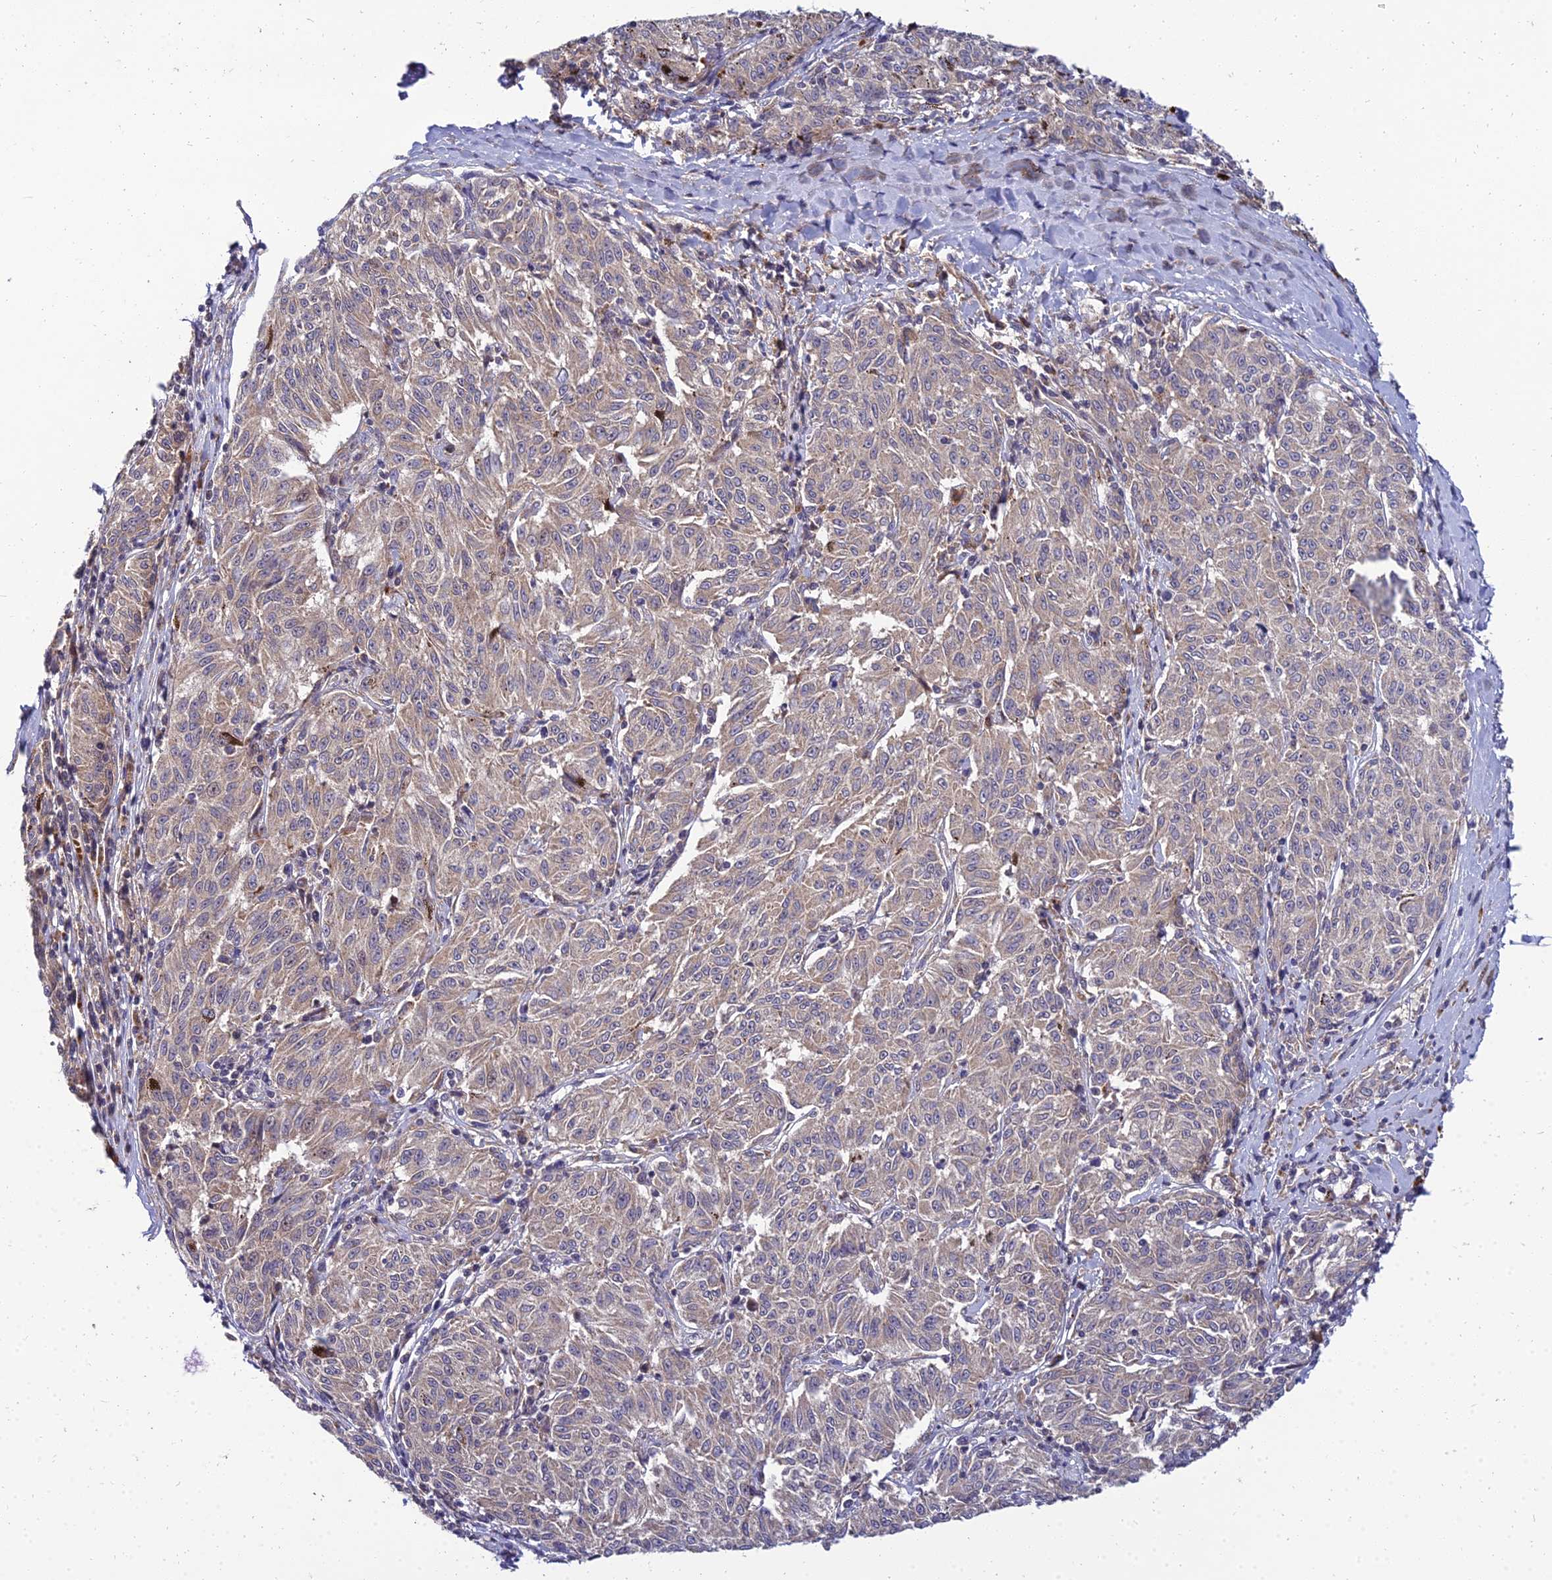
{"staining": {"intensity": "weak", "quantity": "25%-75%", "location": "cytoplasmic/membranous"}, "tissue": "melanoma", "cell_type": "Tumor cells", "image_type": "cancer", "snomed": [{"axis": "morphology", "description": "Malignant melanoma, NOS"}, {"axis": "topography", "description": "Skin"}], "caption": "This image shows IHC staining of malignant melanoma, with low weak cytoplasmic/membranous staining in approximately 25%-75% of tumor cells.", "gene": "NPY", "patient": {"sex": "female", "age": 72}}